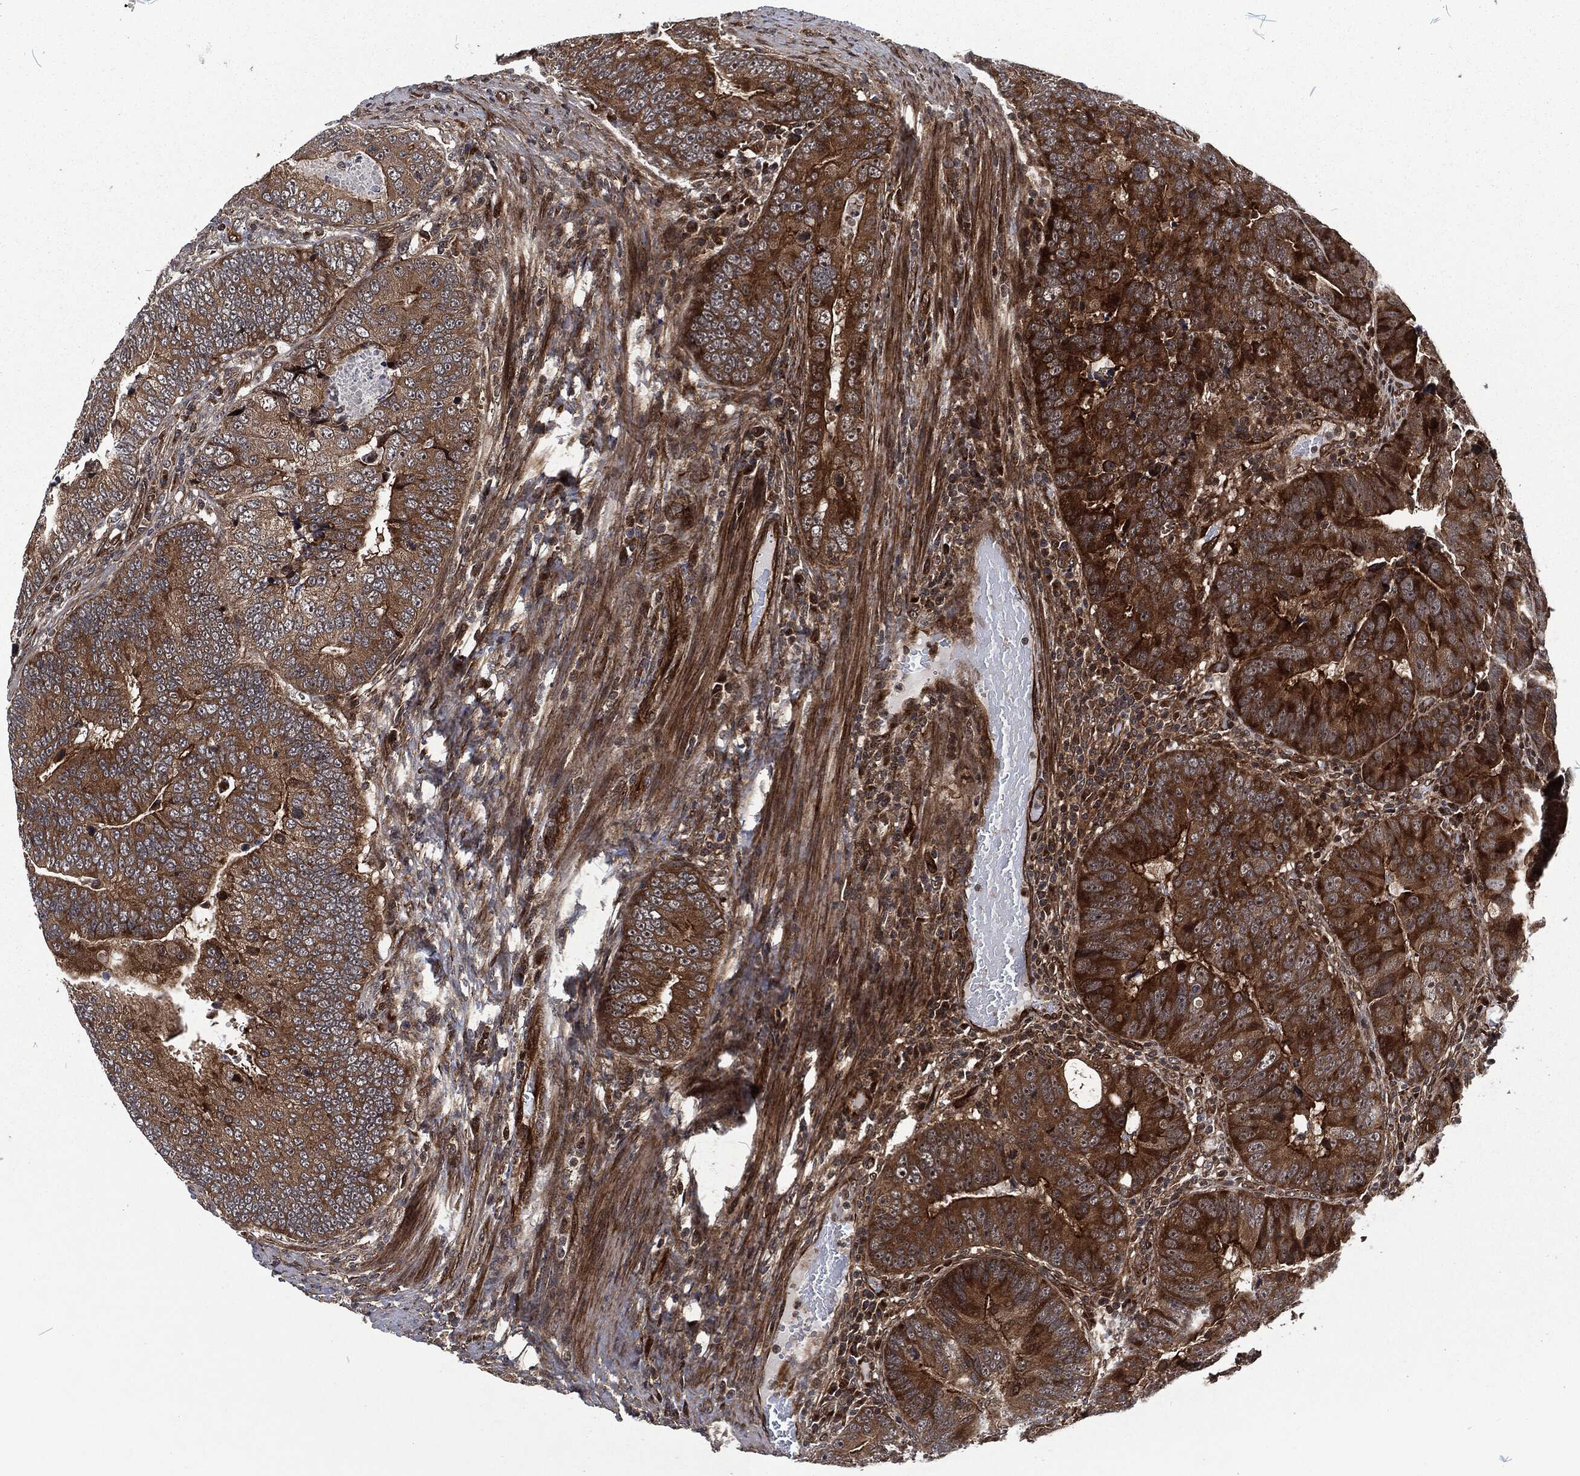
{"staining": {"intensity": "strong", "quantity": ">75%", "location": "cytoplasmic/membranous"}, "tissue": "colorectal cancer", "cell_type": "Tumor cells", "image_type": "cancer", "snomed": [{"axis": "morphology", "description": "Adenocarcinoma, NOS"}, {"axis": "topography", "description": "Colon"}], "caption": "Immunohistochemistry of human adenocarcinoma (colorectal) displays high levels of strong cytoplasmic/membranous expression in about >75% of tumor cells. (Brightfield microscopy of DAB IHC at high magnification).", "gene": "CMPK2", "patient": {"sex": "female", "age": 72}}